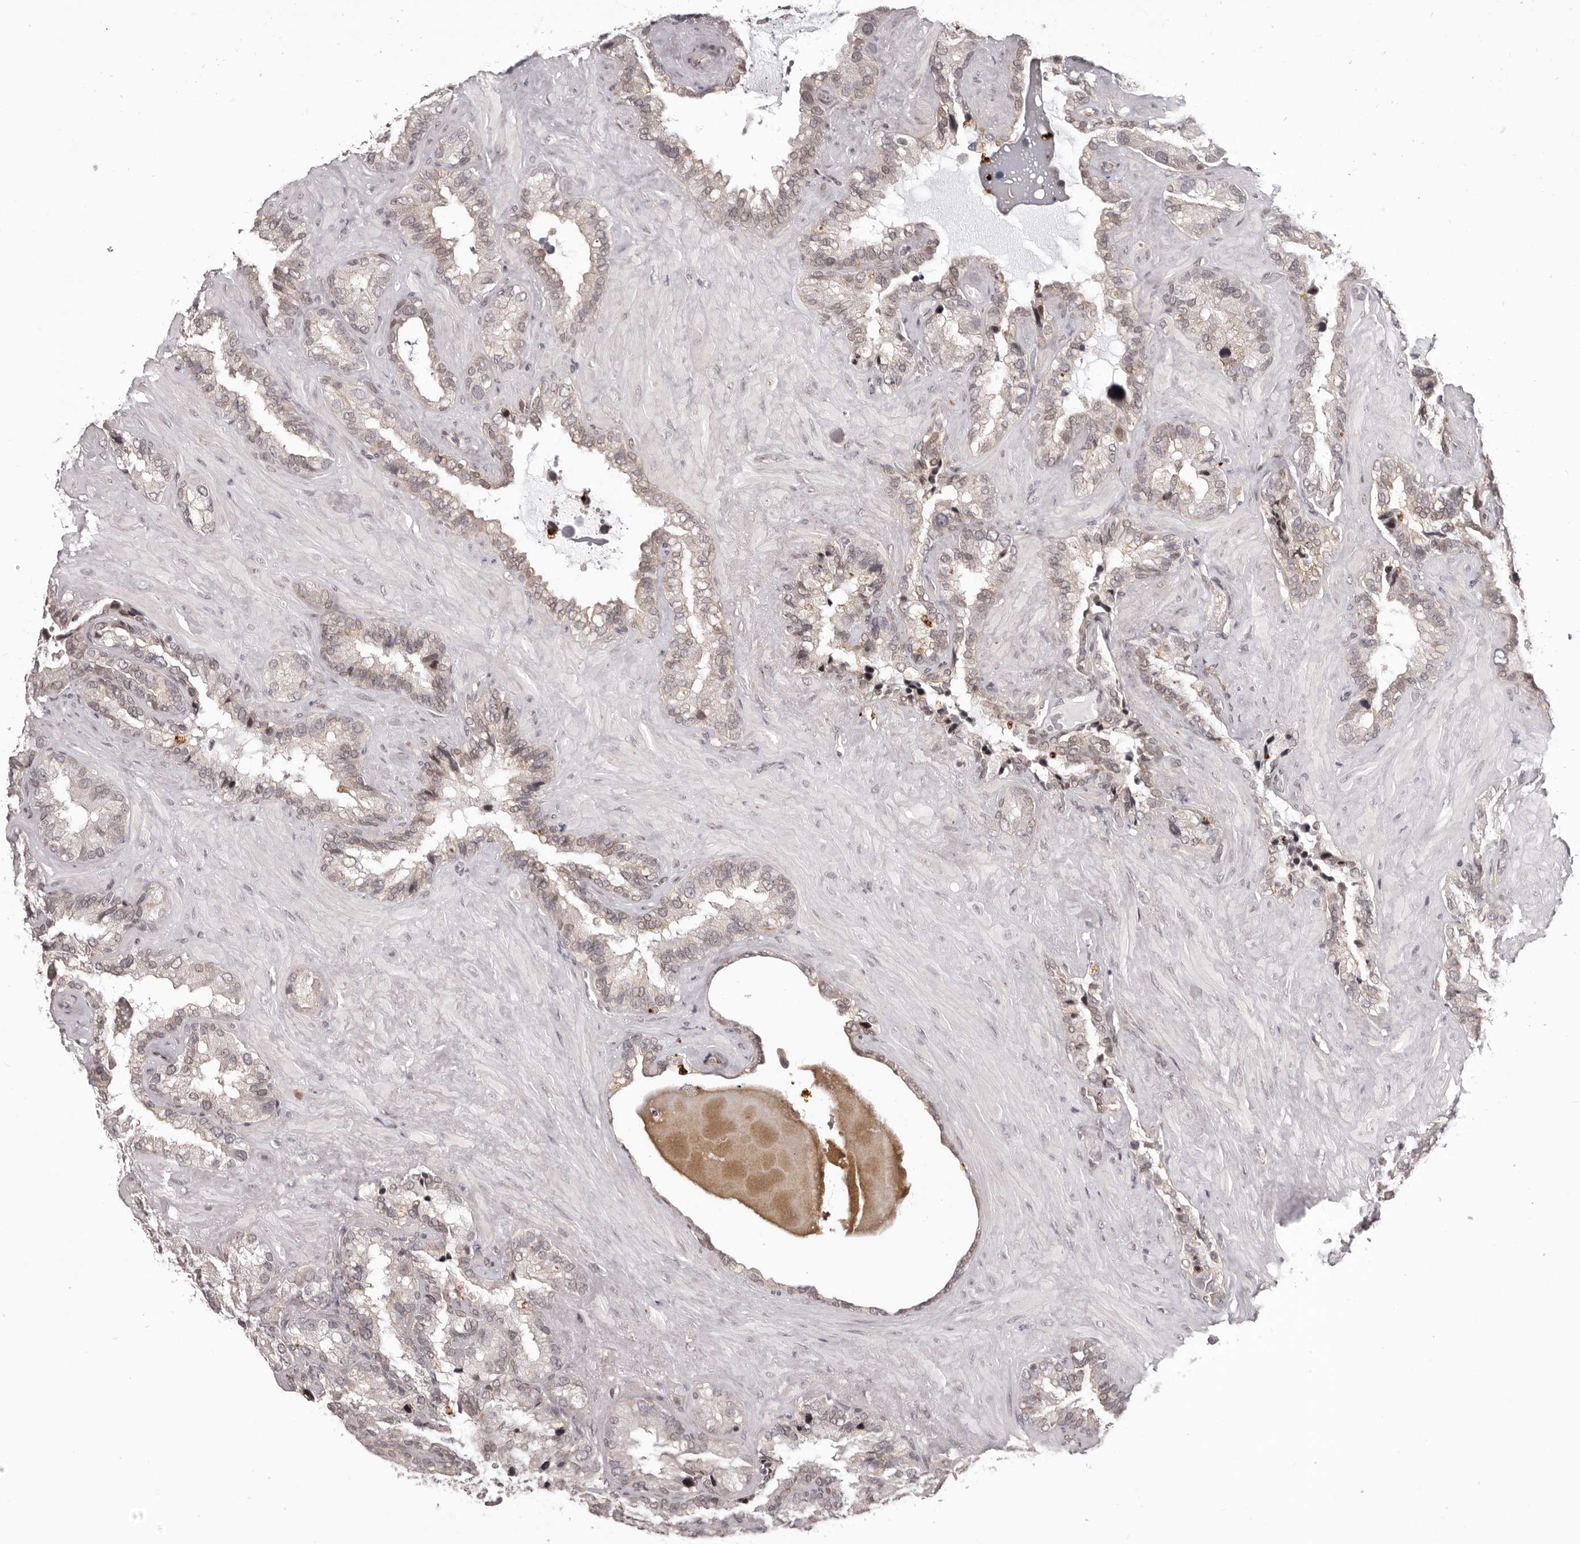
{"staining": {"intensity": "weak", "quantity": "25%-75%", "location": "cytoplasmic/membranous,nuclear"}, "tissue": "seminal vesicle", "cell_type": "Glandular cells", "image_type": "normal", "snomed": [{"axis": "morphology", "description": "Normal tissue, NOS"}, {"axis": "topography", "description": "Prostate"}, {"axis": "topography", "description": "Seminal veicle"}], "caption": "Brown immunohistochemical staining in normal seminal vesicle reveals weak cytoplasmic/membranous,nuclear expression in about 25%-75% of glandular cells.", "gene": "RNF2", "patient": {"sex": "male", "age": 68}}